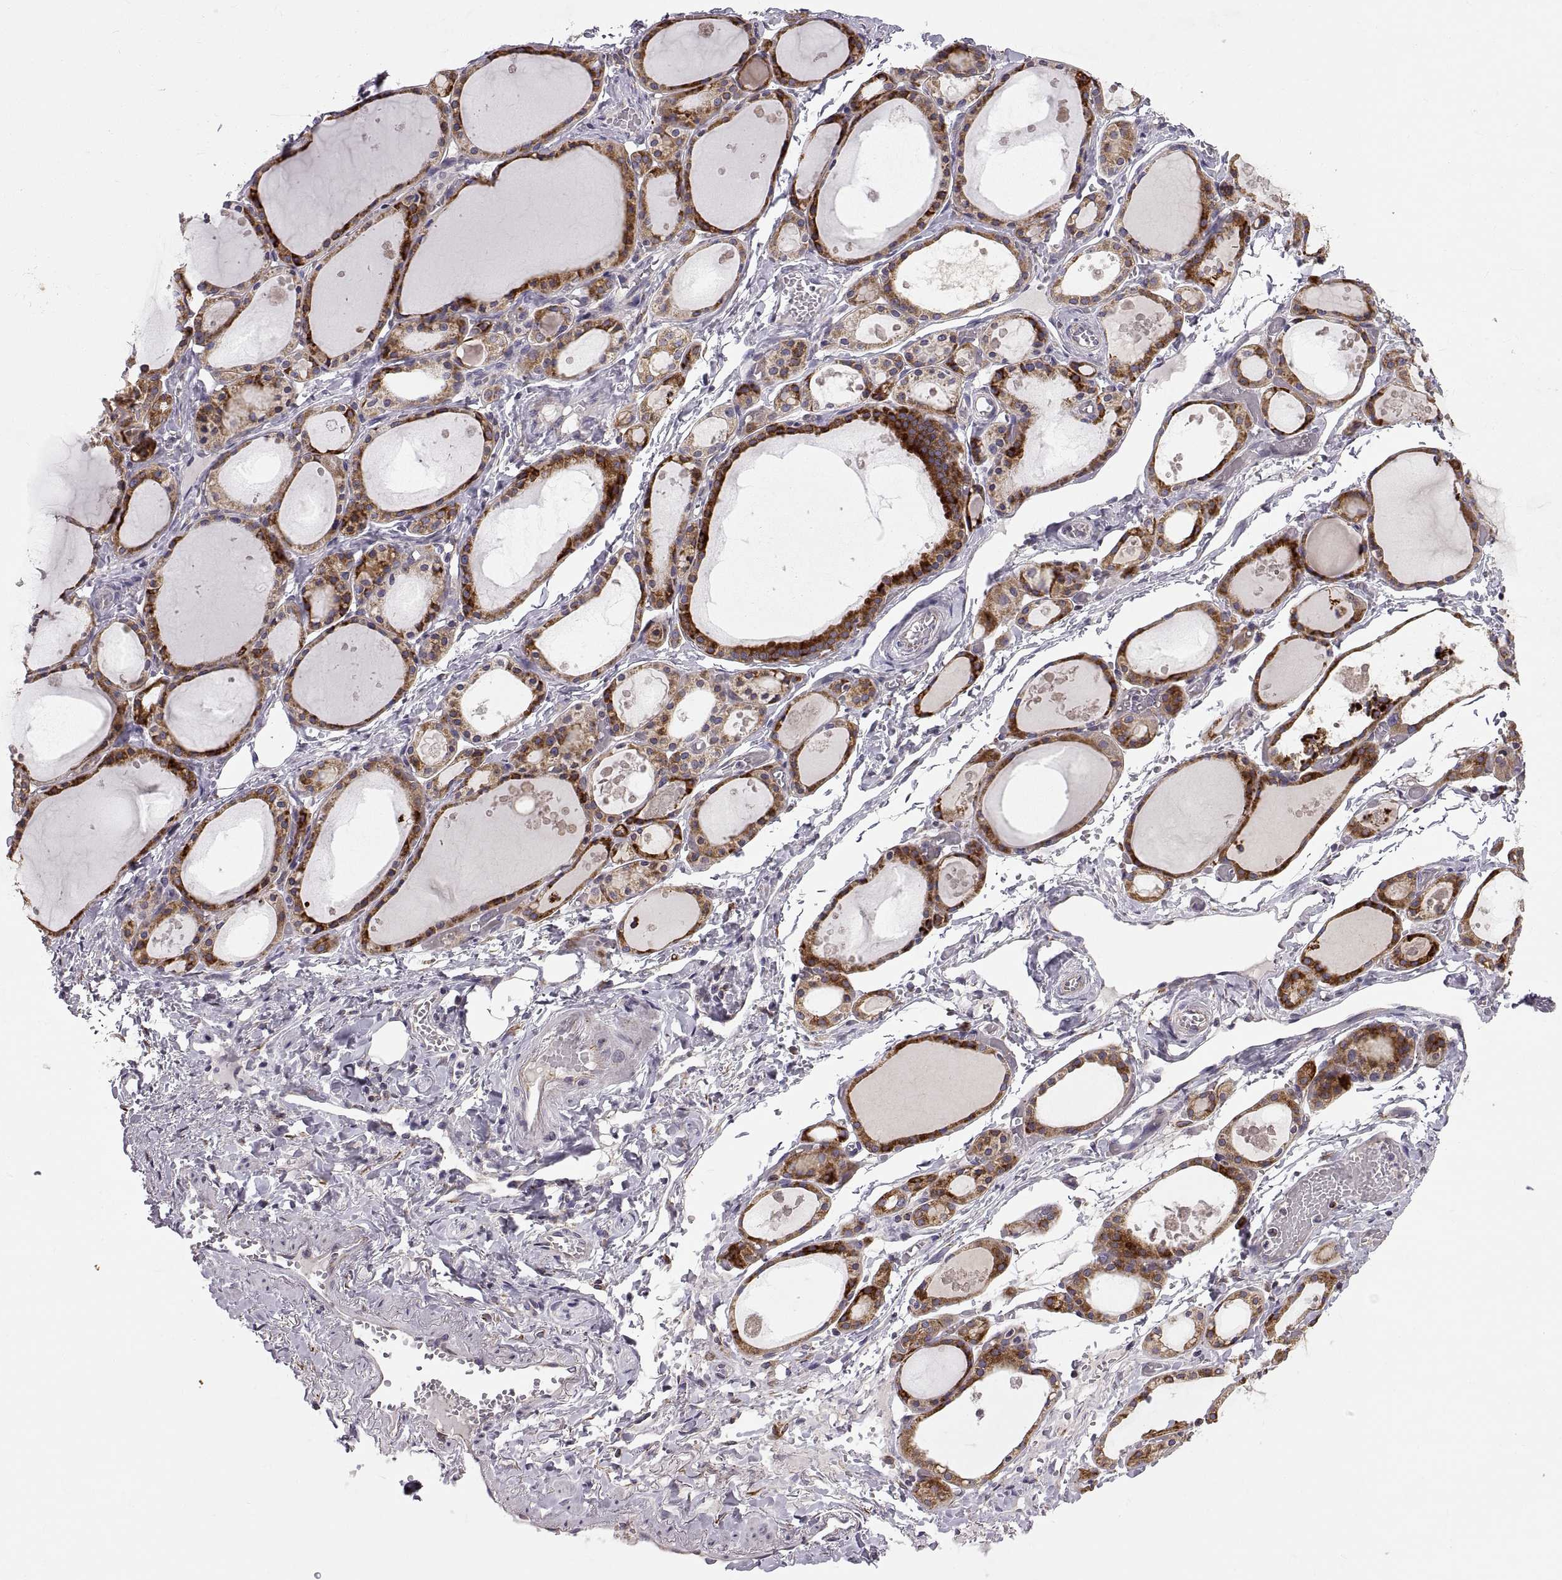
{"staining": {"intensity": "strong", "quantity": ">75%", "location": "cytoplasmic/membranous"}, "tissue": "thyroid gland", "cell_type": "Glandular cells", "image_type": "normal", "snomed": [{"axis": "morphology", "description": "Normal tissue, NOS"}, {"axis": "topography", "description": "Thyroid gland"}], "caption": "Strong cytoplasmic/membranous protein expression is present in approximately >75% of glandular cells in thyroid gland.", "gene": "PLEKHB2", "patient": {"sex": "male", "age": 68}}